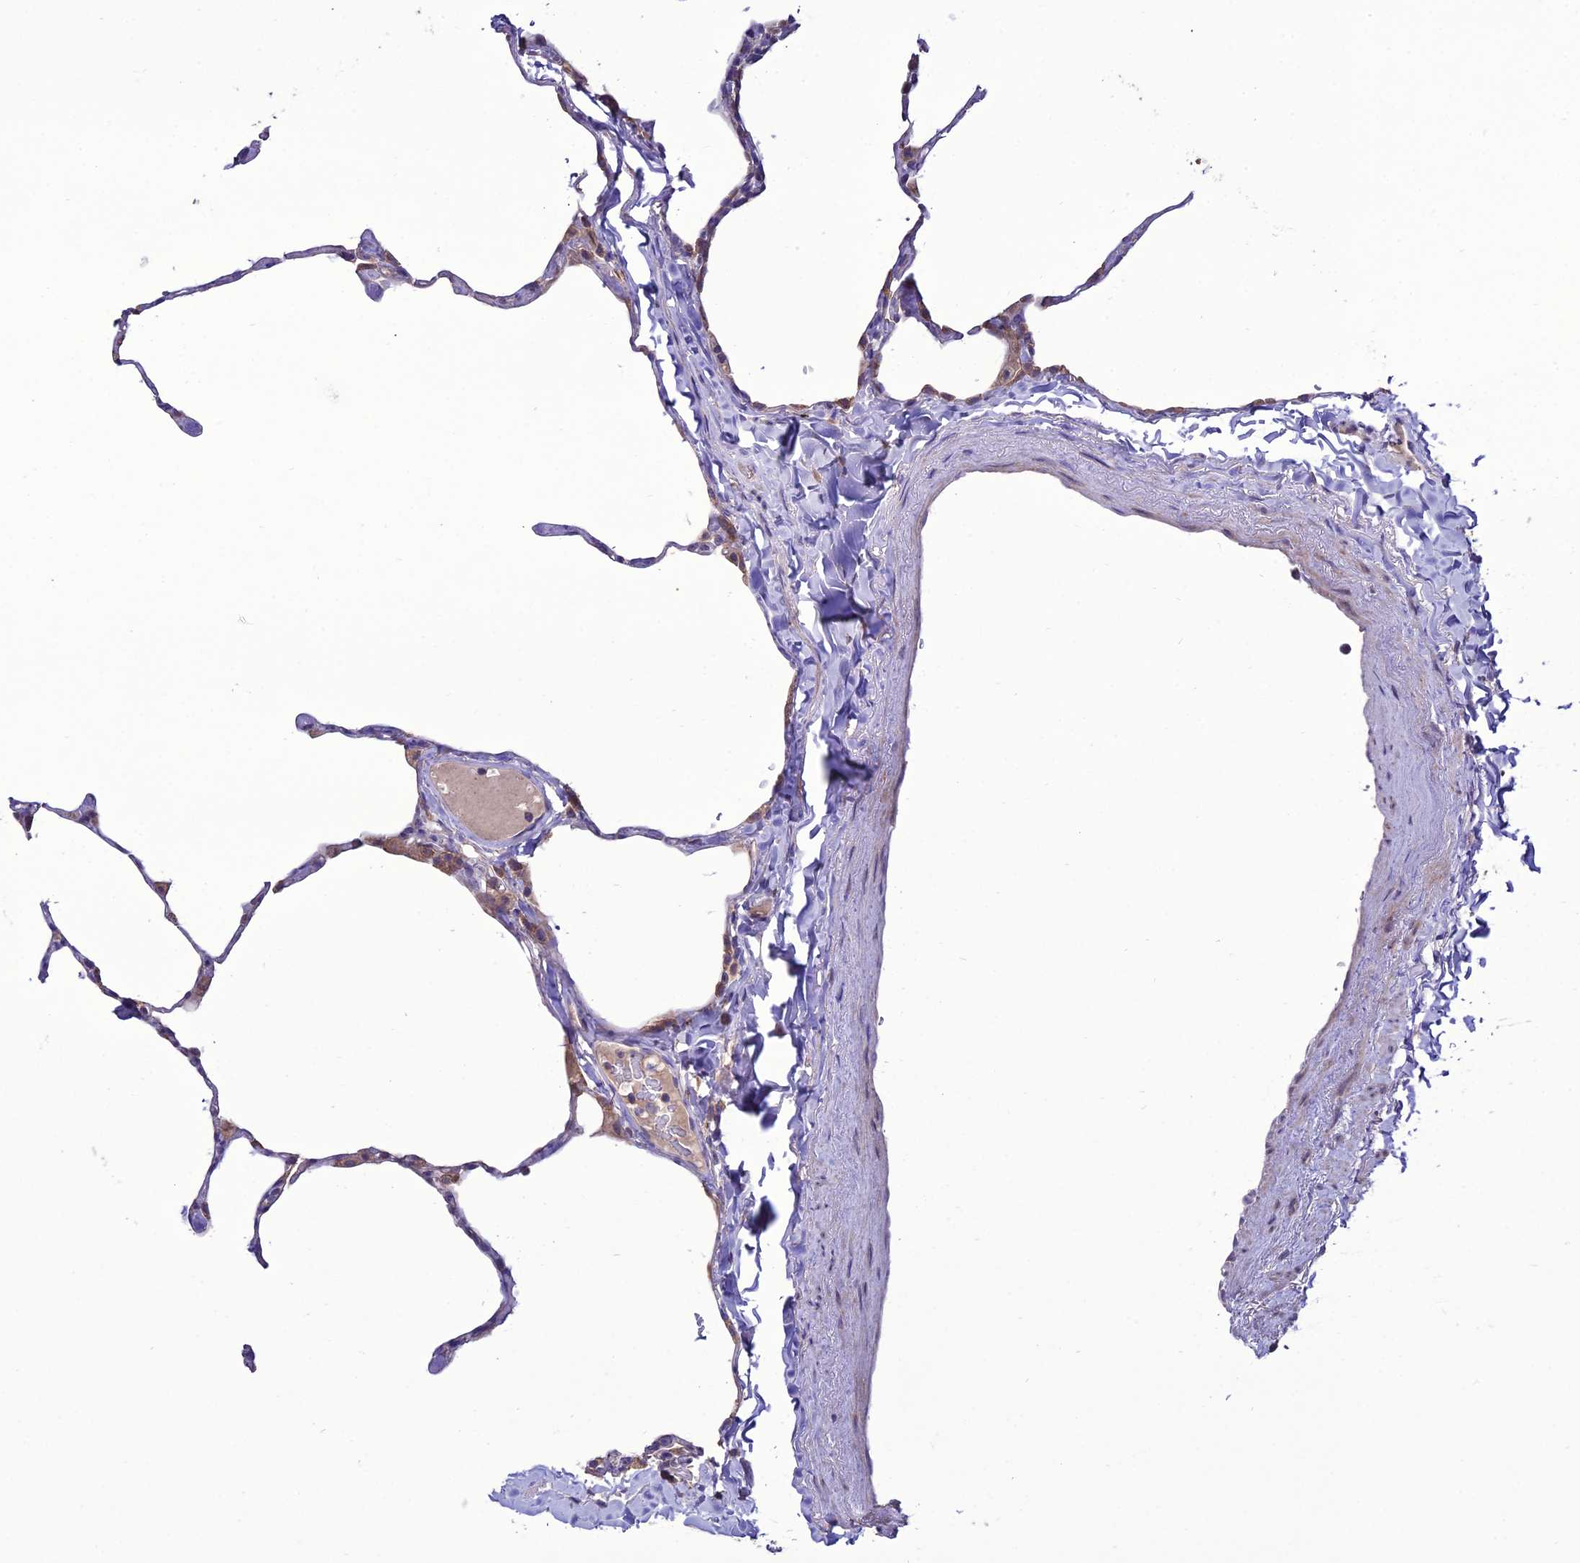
{"staining": {"intensity": "moderate", "quantity": "25%-75%", "location": "cytoplasmic/membranous"}, "tissue": "lung", "cell_type": "Alveolar cells", "image_type": "normal", "snomed": [{"axis": "morphology", "description": "Normal tissue, NOS"}, {"axis": "topography", "description": "Lung"}], "caption": "Unremarkable lung reveals moderate cytoplasmic/membranous expression in about 25%-75% of alveolar cells, visualized by immunohistochemistry. The staining was performed using DAB (3,3'-diaminobenzidine), with brown indicating positive protein expression. Nuclei are stained blue with hematoxylin.", "gene": "HOGA1", "patient": {"sex": "male", "age": 65}}